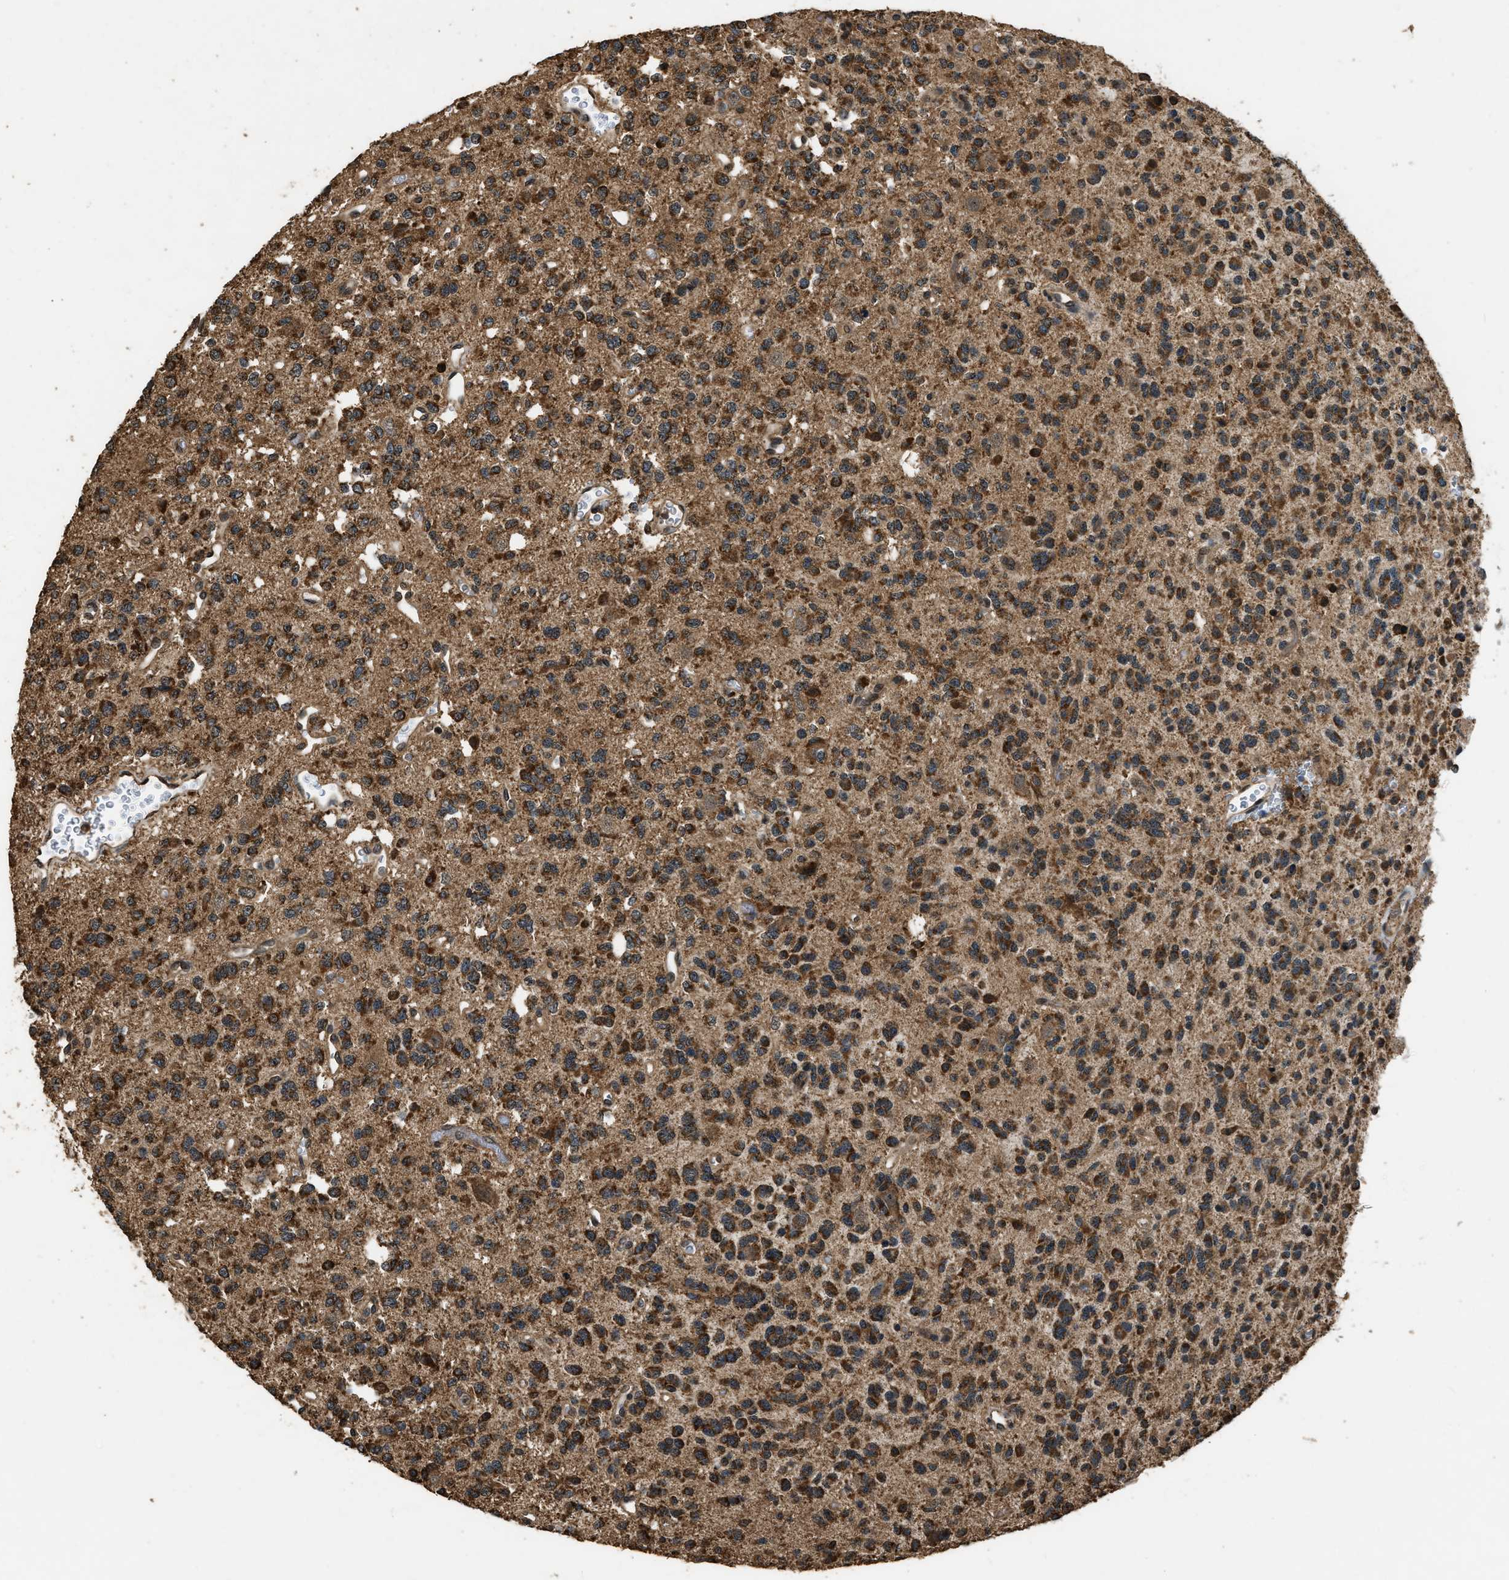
{"staining": {"intensity": "strong", "quantity": ">75%", "location": "cytoplasmic/membranous"}, "tissue": "glioma", "cell_type": "Tumor cells", "image_type": "cancer", "snomed": [{"axis": "morphology", "description": "Glioma, malignant, Low grade"}, {"axis": "topography", "description": "Brain"}], "caption": "Malignant low-grade glioma was stained to show a protein in brown. There is high levels of strong cytoplasmic/membranous staining in about >75% of tumor cells.", "gene": "DENND6B", "patient": {"sex": "male", "age": 38}}